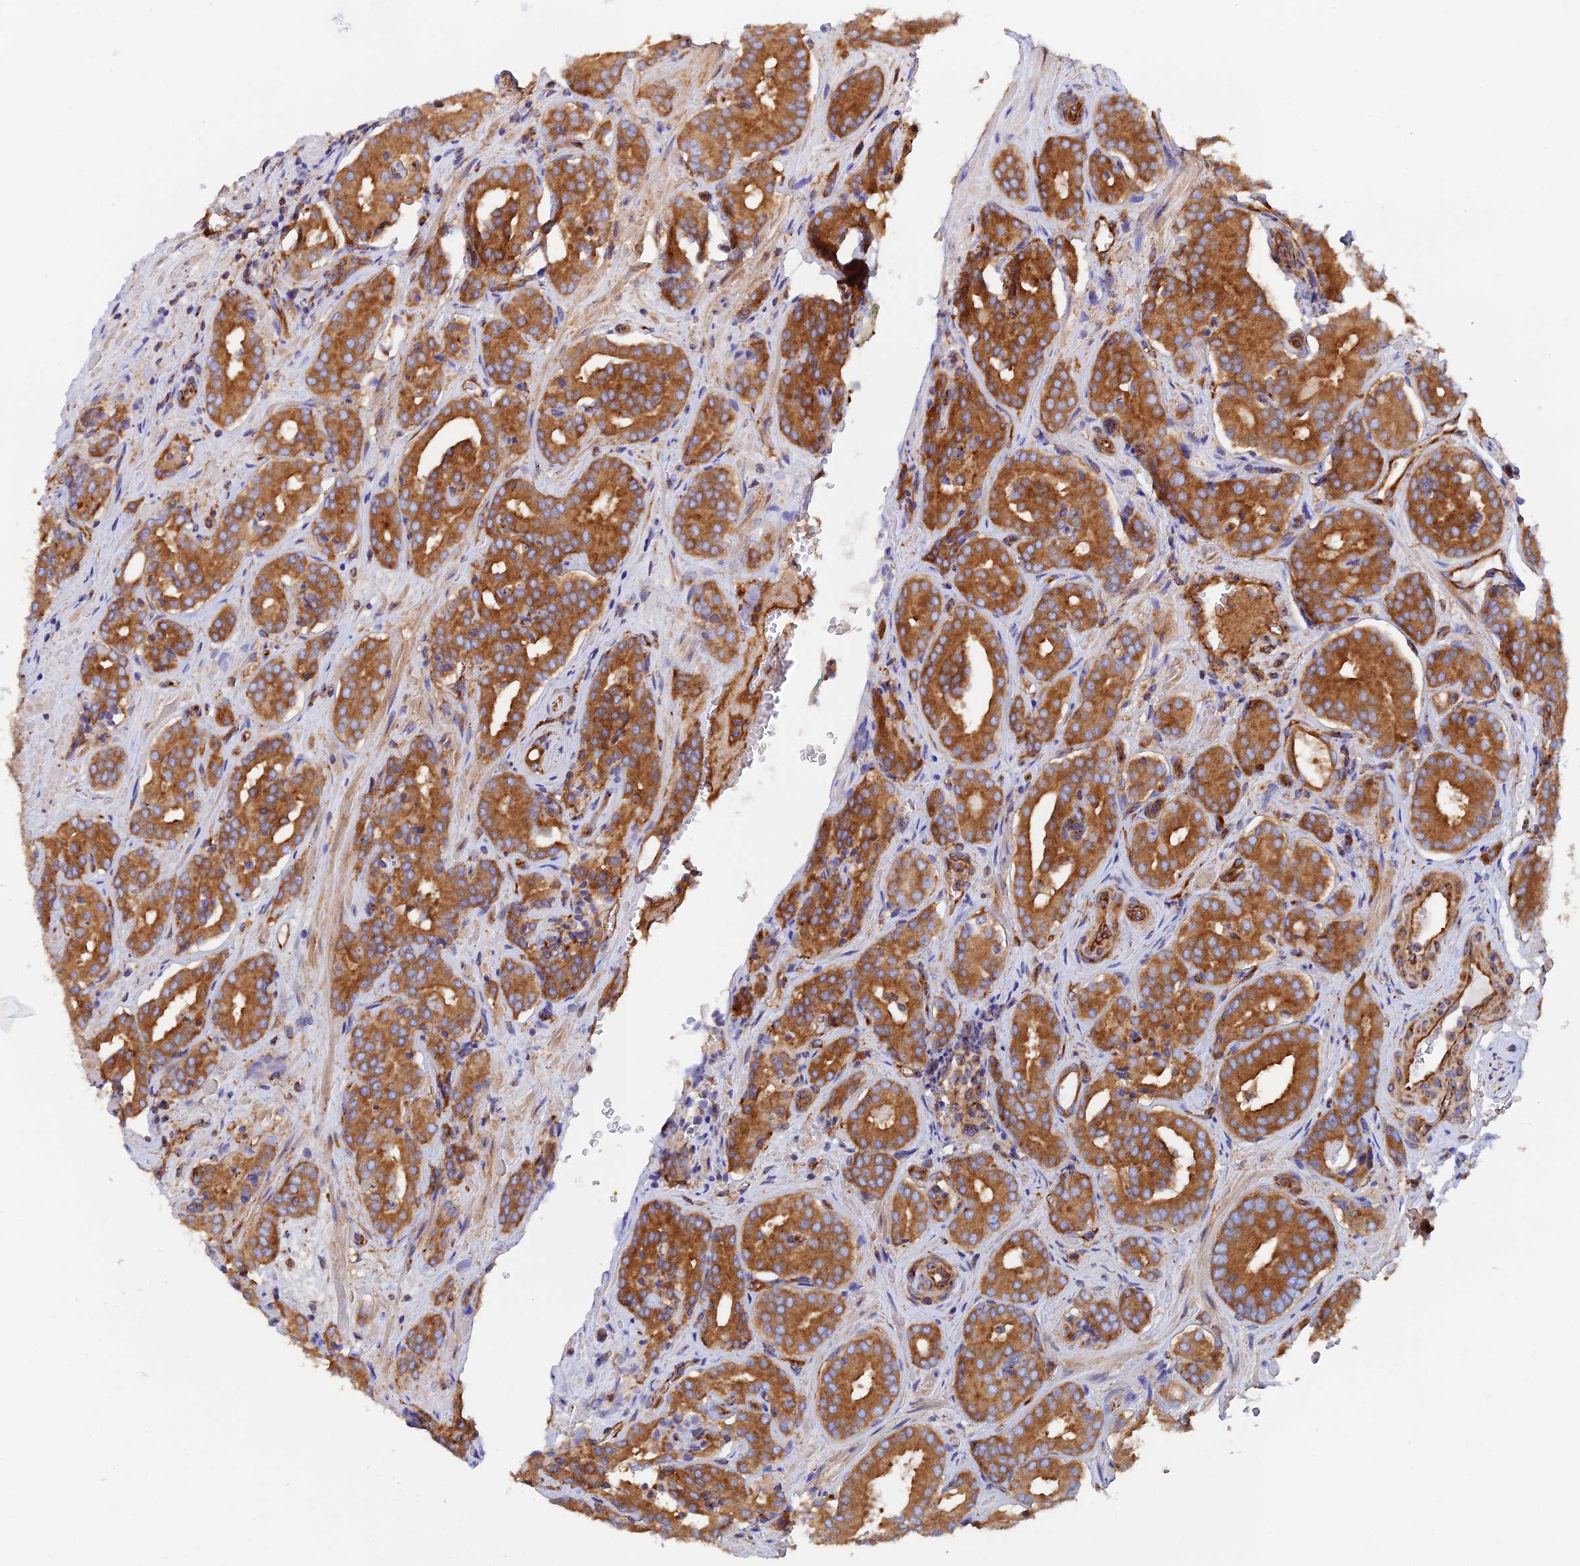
{"staining": {"intensity": "strong", "quantity": ">75%", "location": "cytoplasmic/membranous"}, "tissue": "prostate cancer", "cell_type": "Tumor cells", "image_type": "cancer", "snomed": [{"axis": "morphology", "description": "Adenocarcinoma, High grade"}, {"axis": "topography", "description": "Prostate"}], "caption": "Strong cytoplasmic/membranous staining for a protein is appreciated in approximately >75% of tumor cells of prostate cancer (high-grade adenocarcinoma) using IHC.", "gene": "DCTN2", "patient": {"sex": "male", "age": 66}}